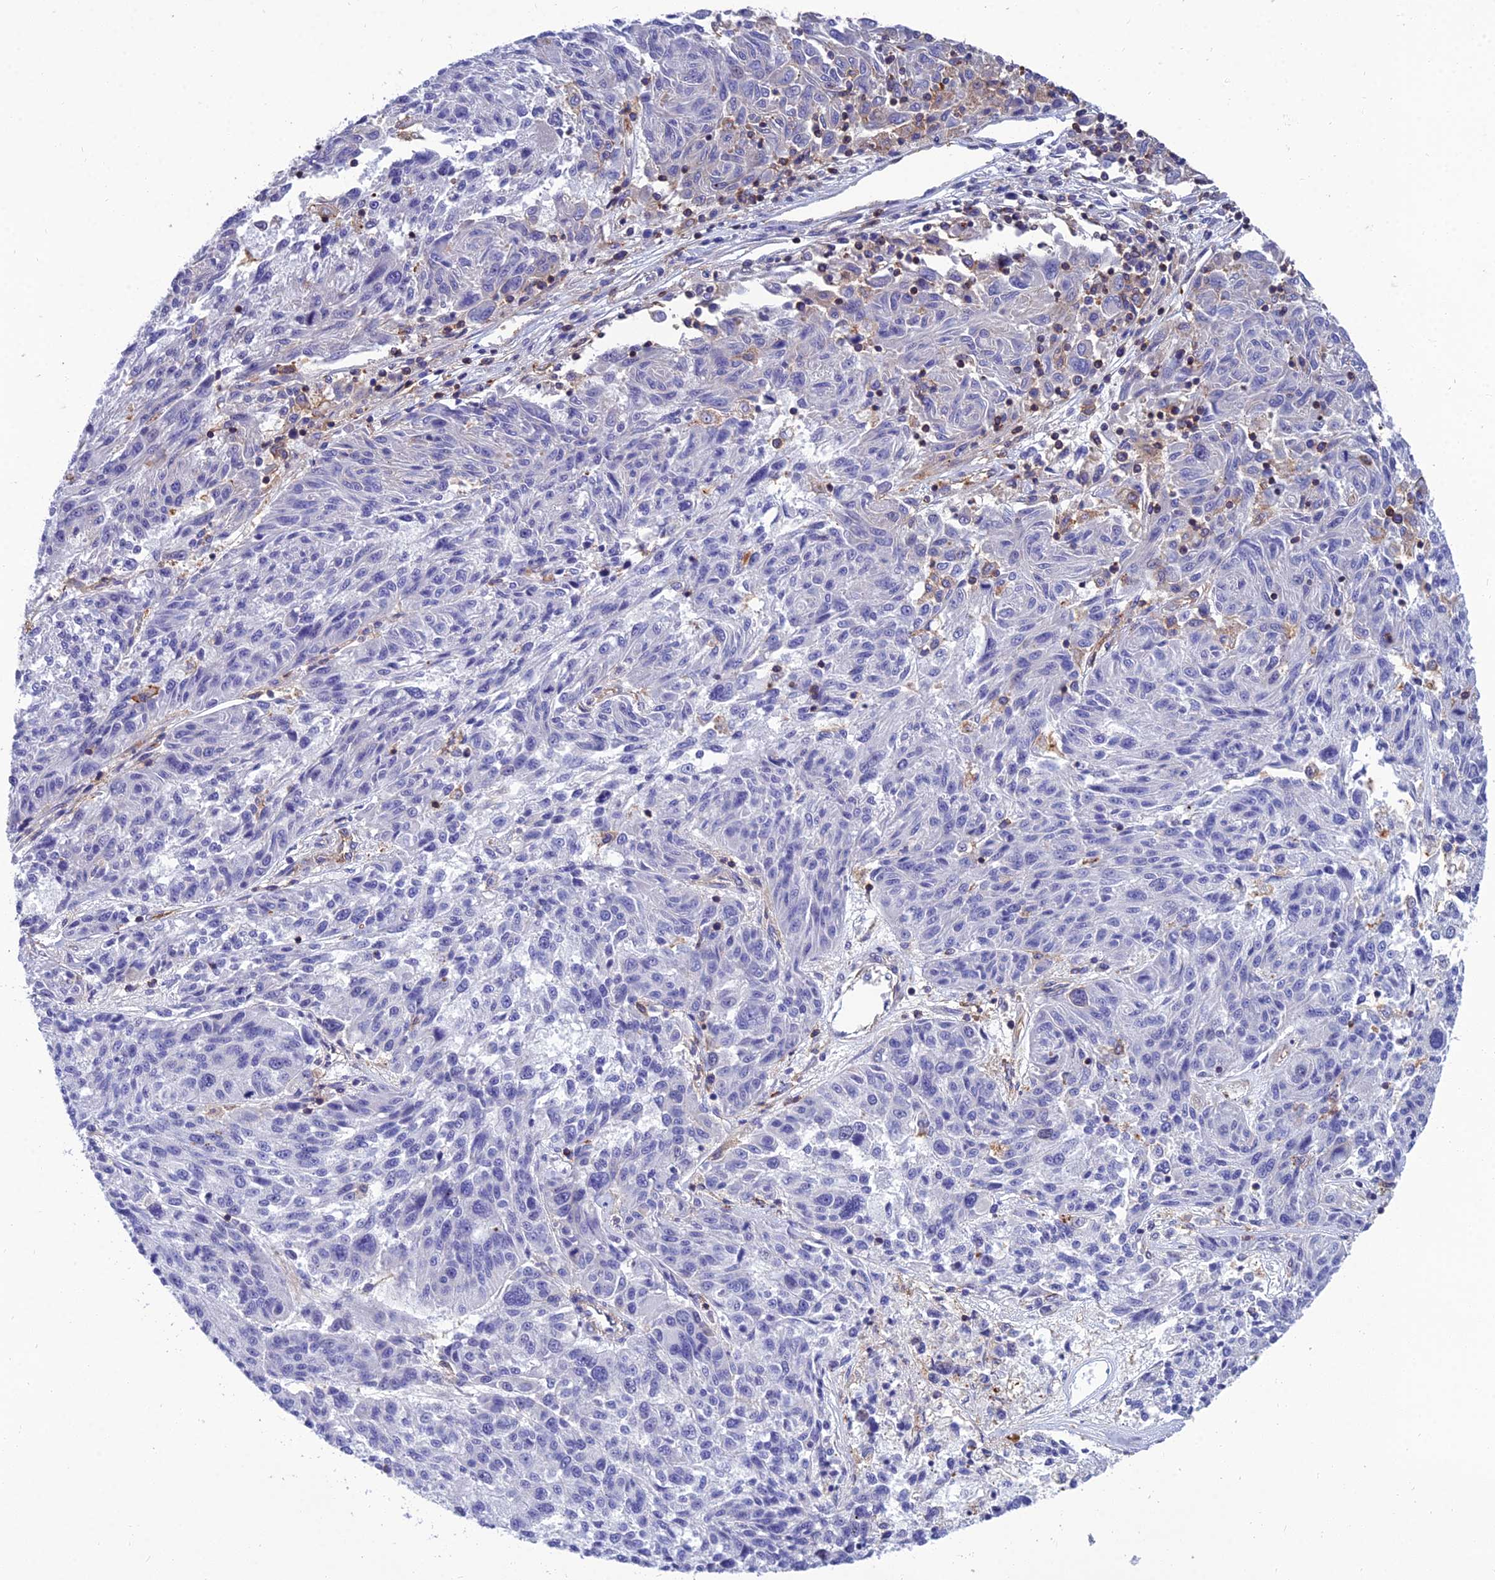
{"staining": {"intensity": "negative", "quantity": "none", "location": "none"}, "tissue": "melanoma", "cell_type": "Tumor cells", "image_type": "cancer", "snomed": [{"axis": "morphology", "description": "Malignant melanoma, NOS"}, {"axis": "topography", "description": "Skin"}], "caption": "IHC micrograph of neoplastic tissue: human malignant melanoma stained with DAB exhibits no significant protein positivity in tumor cells. The staining is performed using DAB brown chromogen with nuclei counter-stained in using hematoxylin.", "gene": "PPP1R18", "patient": {"sex": "male", "age": 53}}